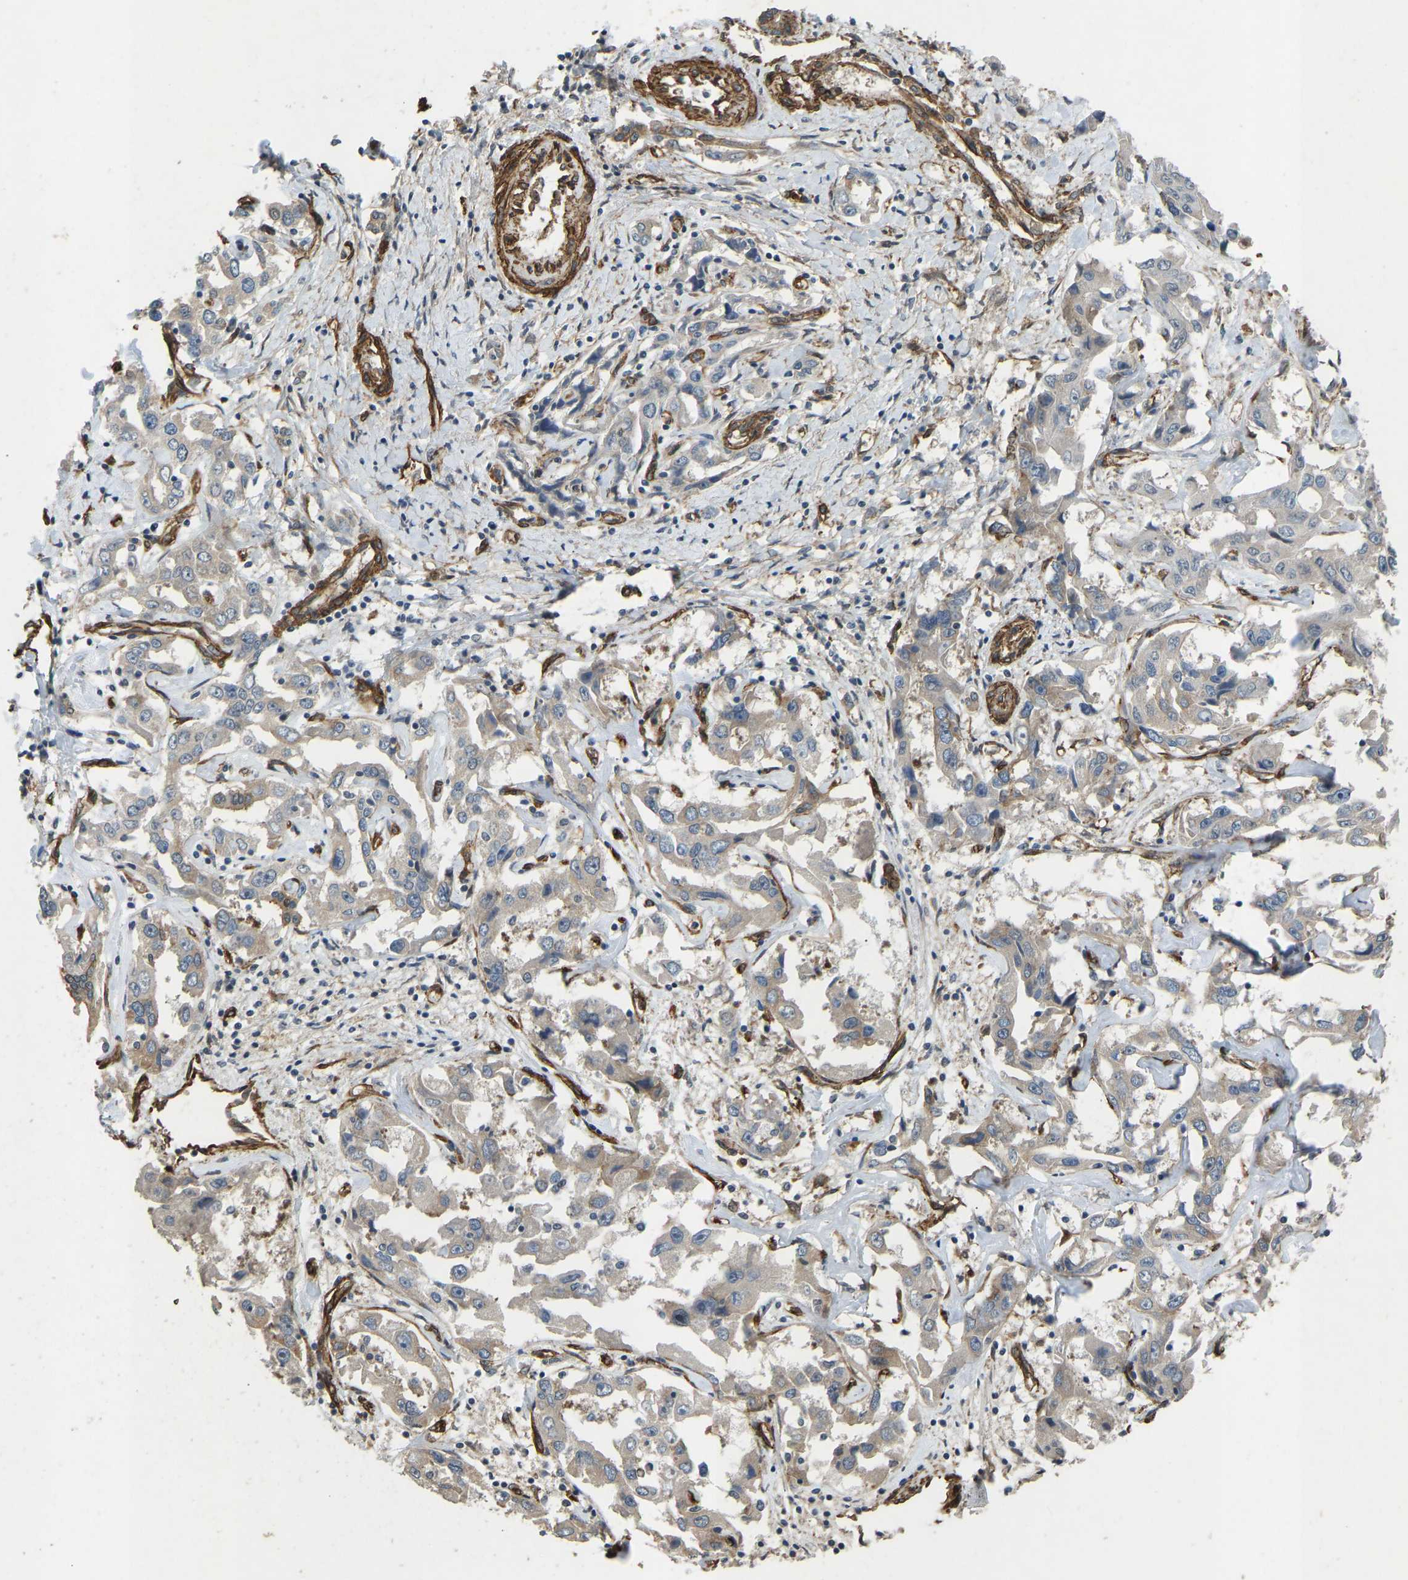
{"staining": {"intensity": "weak", "quantity": "25%-75%", "location": "cytoplasmic/membranous"}, "tissue": "liver cancer", "cell_type": "Tumor cells", "image_type": "cancer", "snomed": [{"axis": "morphology", "description": "Cholangiocarcinoma"}, {"axis": "topography", "description": "Liver"}], "caption": "Immunohistochemistry image of neoplastic tissue: human liver cholangiocarcinoma stained using IHC displays low levels of weak protein expression localized specifically in the cytoplasmic/membranous of tumor cells, appearing as a cytoplasmic/membranous brown color.", "gene": "NMB", "patient": {"sex": "male", "age": 59}}